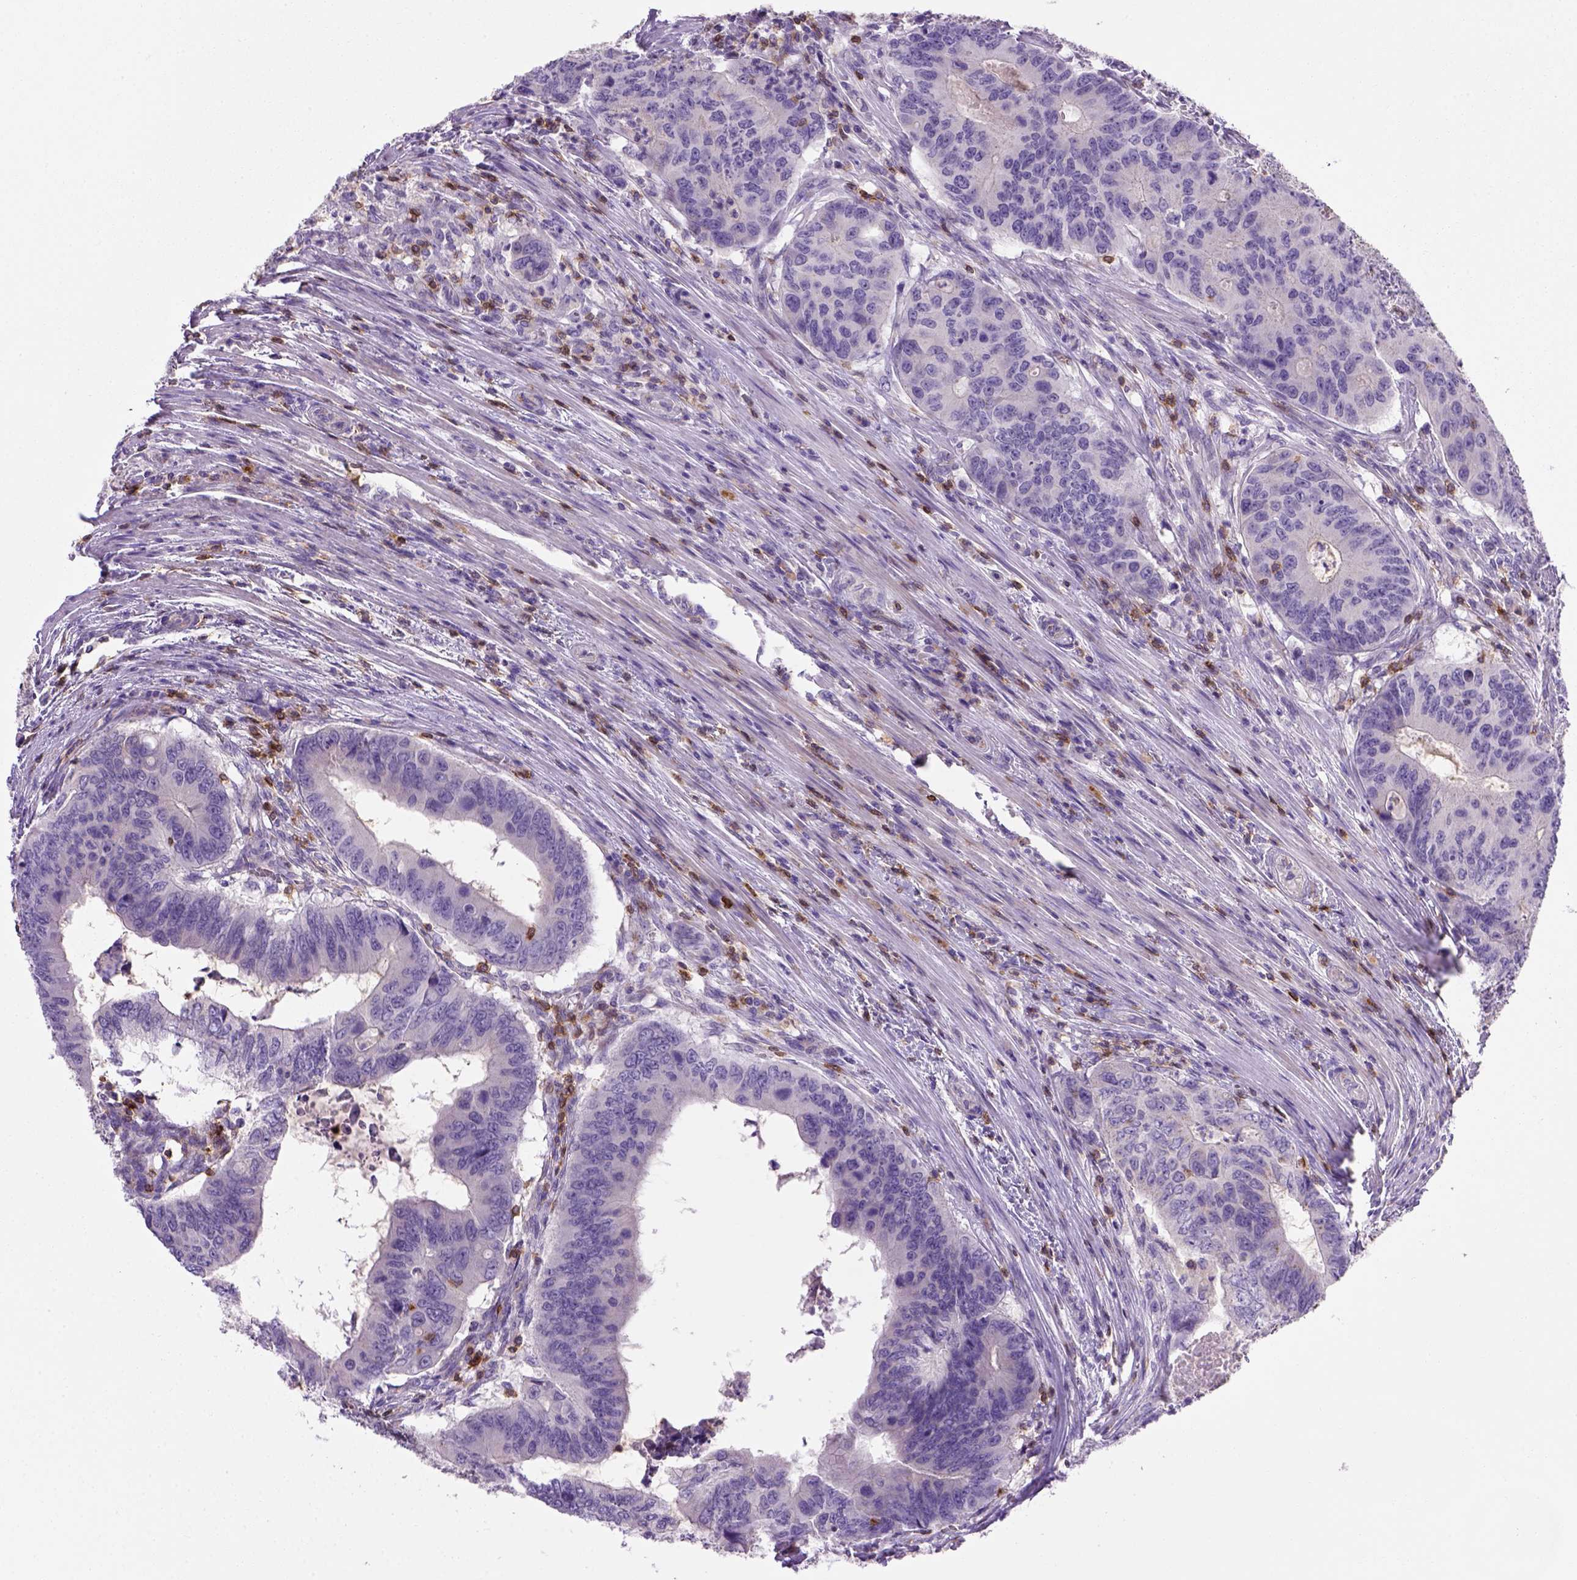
{"staining": {"intensity": "negative", "quantity": "none", "location": "none"}, "tissue": "colorectal cancer", "cell_type": "Tumor cells", "image_type": "cancer", "snomed": [{"axis": "morphology", "description": "Adenocarcinoma, NOS"}, {"axis": "topography", "description": "Colon"}], "caption": "Tumor cells are negative for protein expression in human colorectal cancer (adenocarcinoma). The staining is performed using DAB brown chromogen with nuclei counter-stained in using hematoxylin.", "gene": "CD3E", "patient": {"sex": "male", "age": 53}}